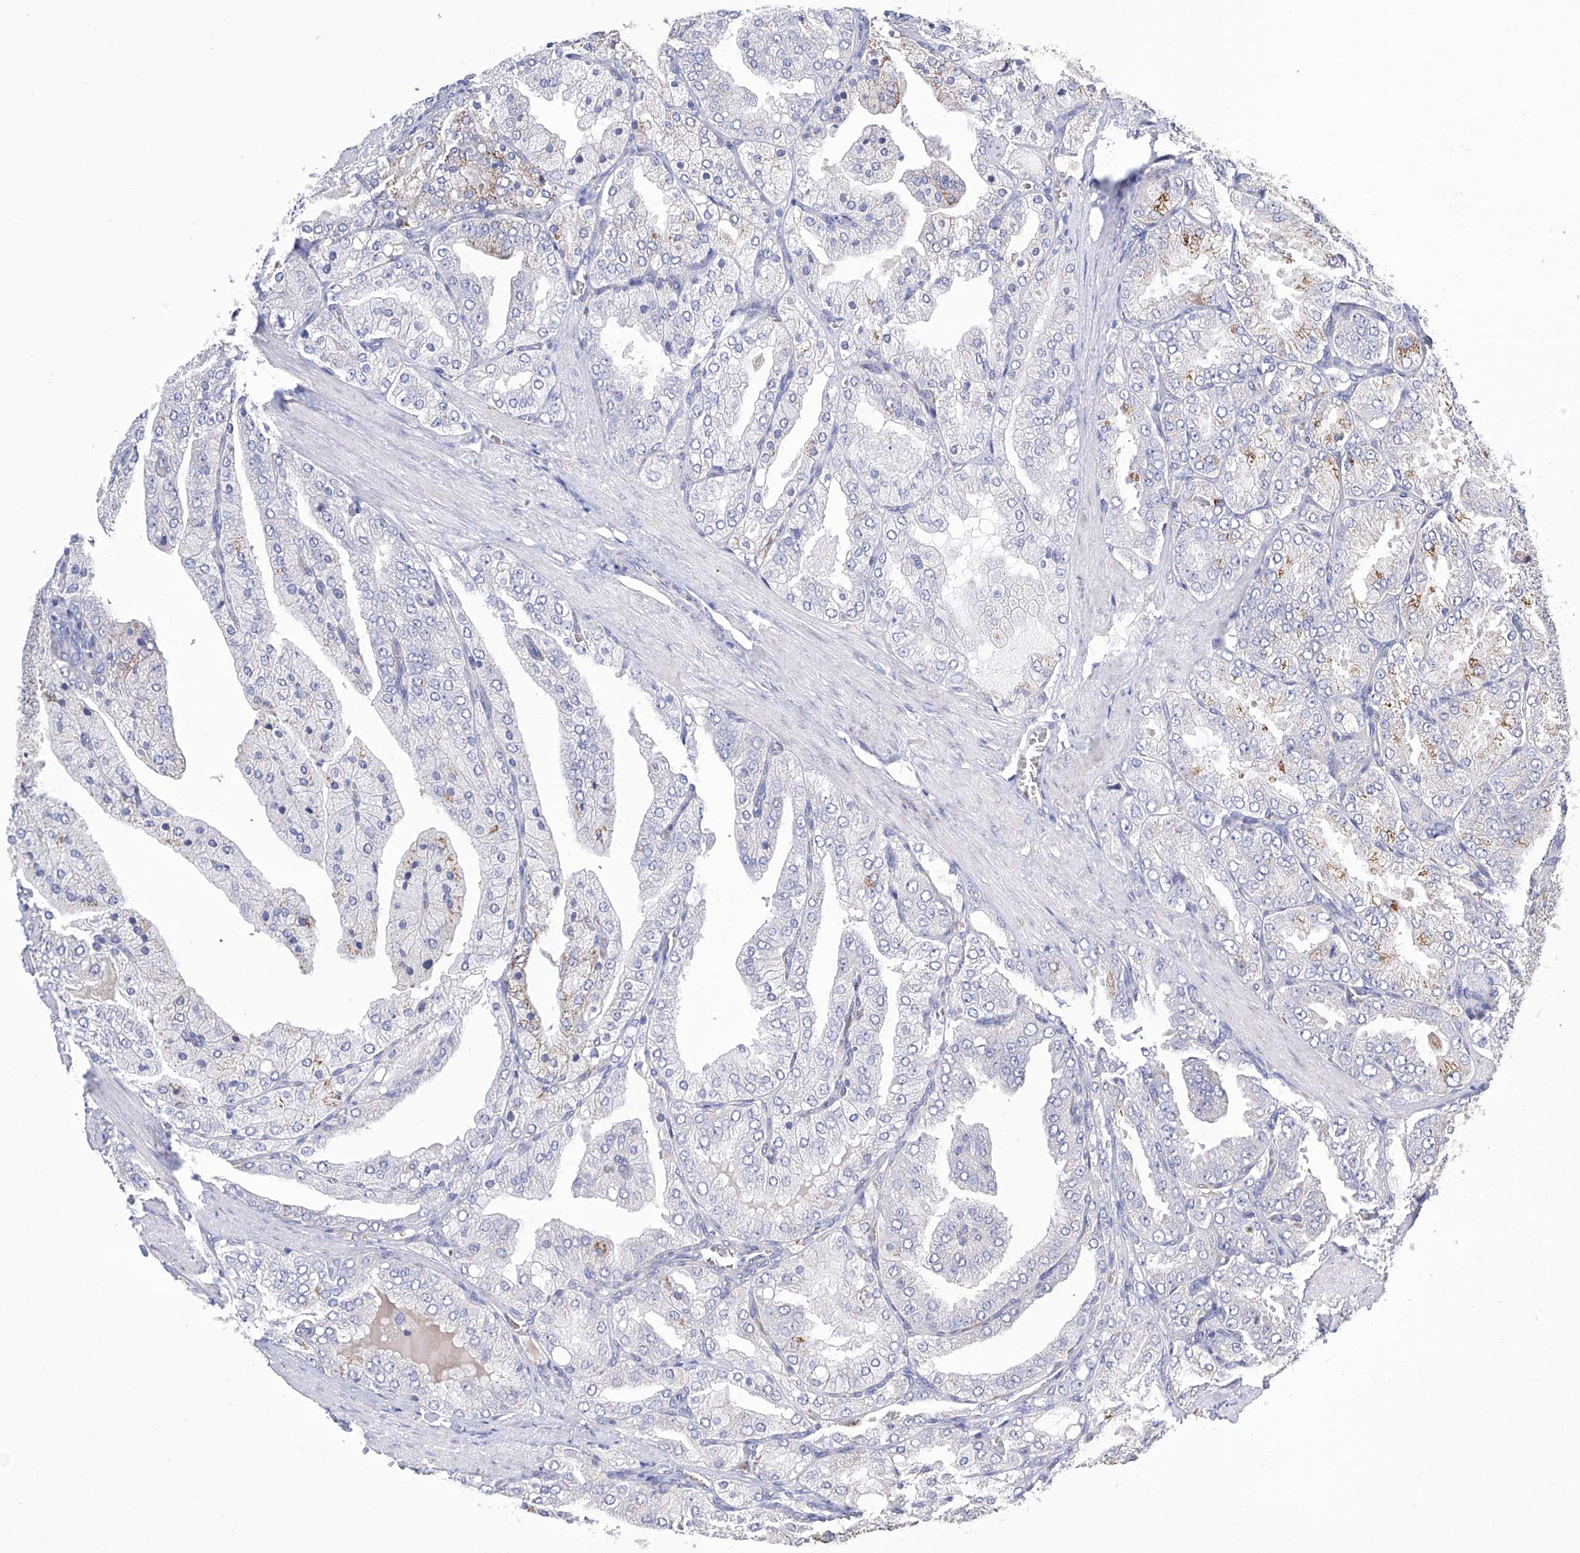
{"staining": {"intensity": "negative", "quantity": "none", "location": "none"}, "tissue": "prostate cancer", "cell_type": "Tumor cells", "image_type": "cancer", "snomed": [{"axis": "morphology", "description": "Adenocarcinoma, High grade"}, {"axis": "topography", "description": "Prostate"}], "caption": "Immunohistochemical staining of adenocarcinoma (high-grade) (prostate) shows no significant positivity in tumor cells. The staining is performed using DAB brown chromogen with nuclei counter-stained in using hematoxylin.", "gene": "TJAP1", "patient": {"sex": "male", "age": 50}}